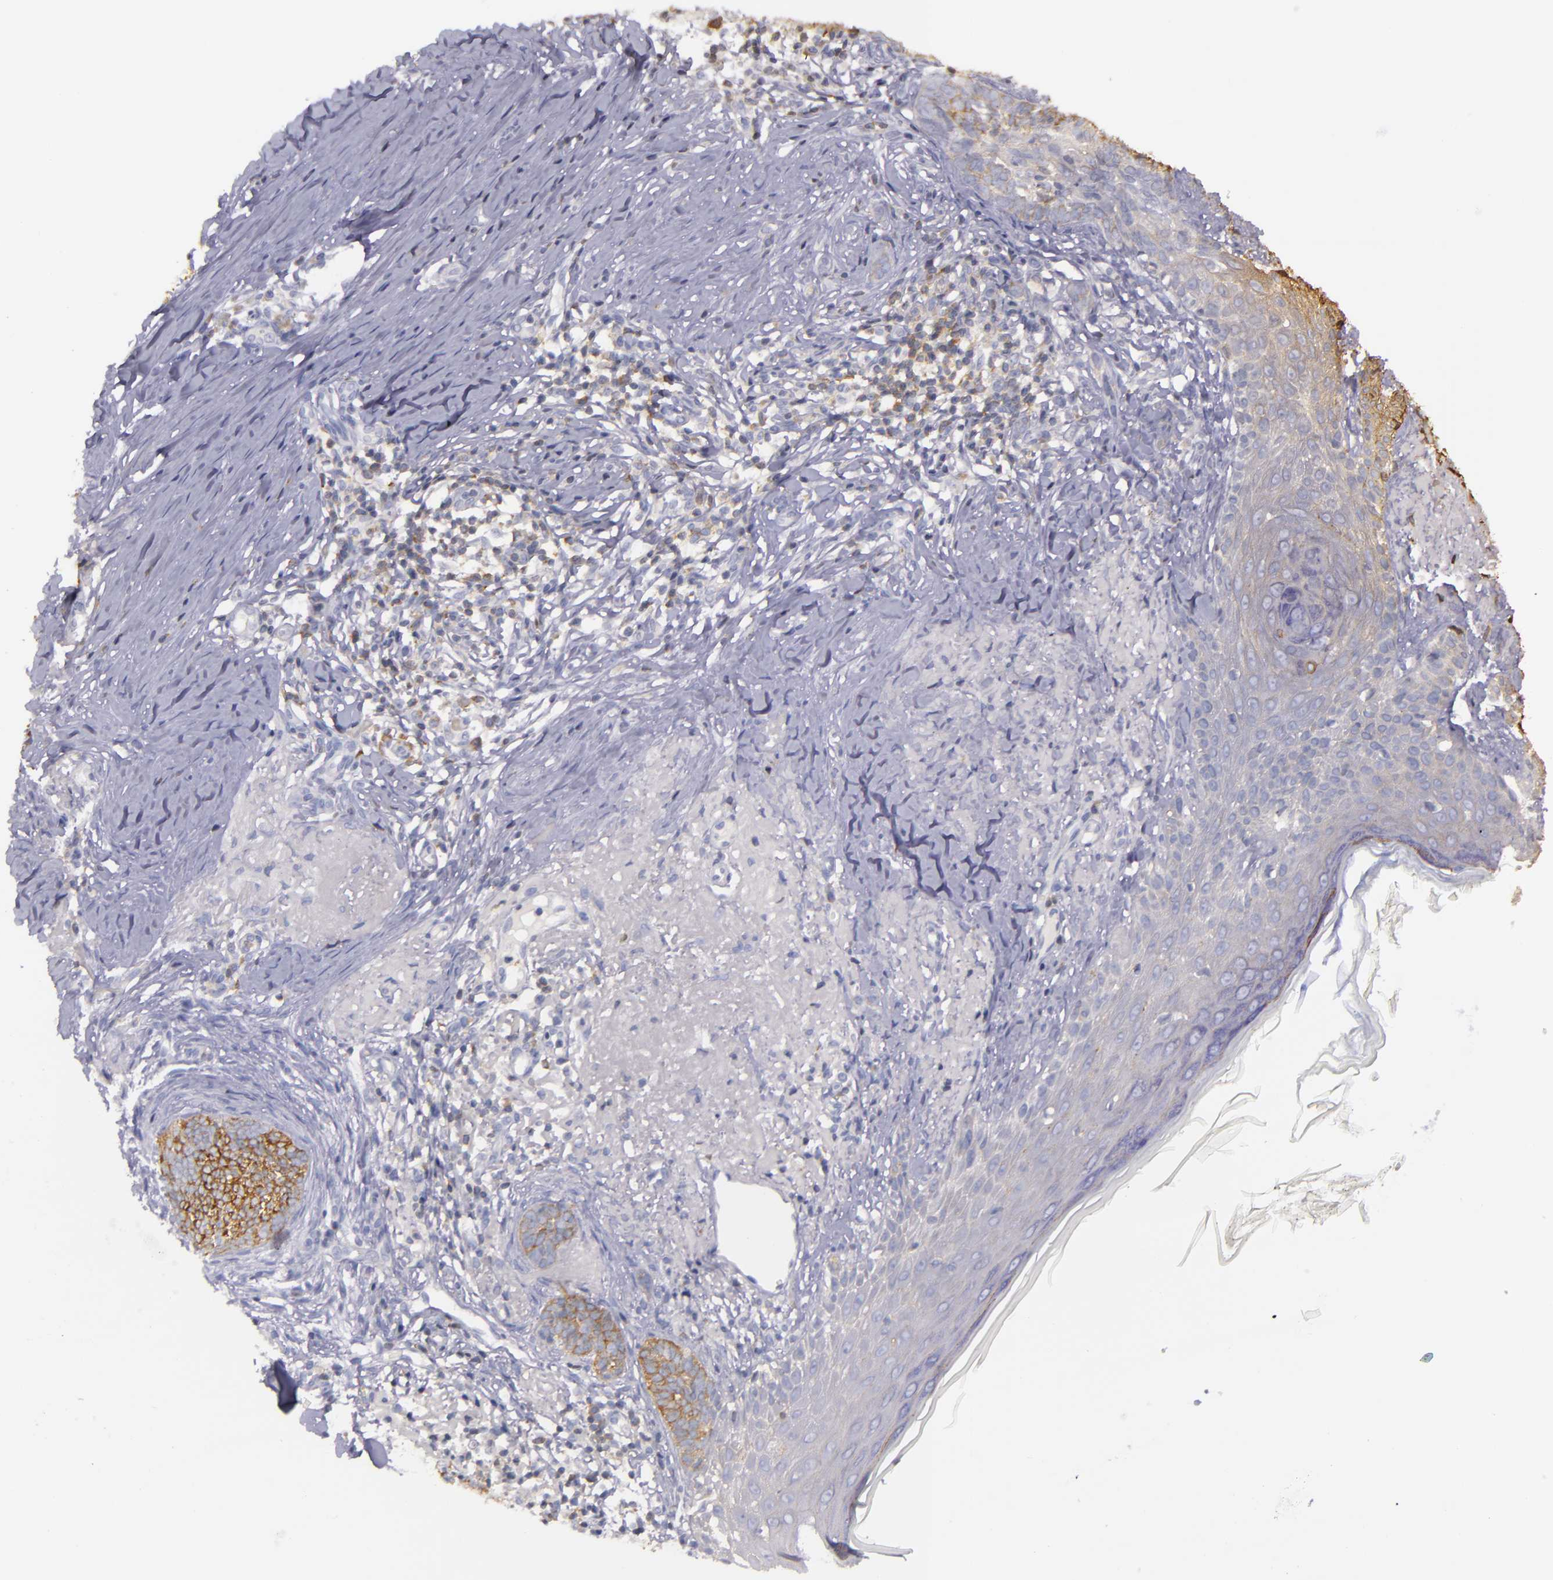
{"staining": {"intensity": "strong", "quantity": ">75%", "location": "cytoplasmic/membranous"}, "tissue": "skin cancer", "cell_type": "Tumor cells", "image_type": "cancer", "snomed": [{"axis": "morphology", "description": "Basal cell carcinoma"}, {"axis": "topography", "description": "Skin"}], "caption": "A brown stain labels strong cytoplasmic/membranous staining of a protein in skin cancer tumor cells. Using DAB (3,3'-diaminobenzidine) (brown) and hematoxylin (blue) stains, captured at high magnification using brightfield microscopy.", "gene": "SLC9A3R1", "patient": {"sex": "female", "age": 81}}